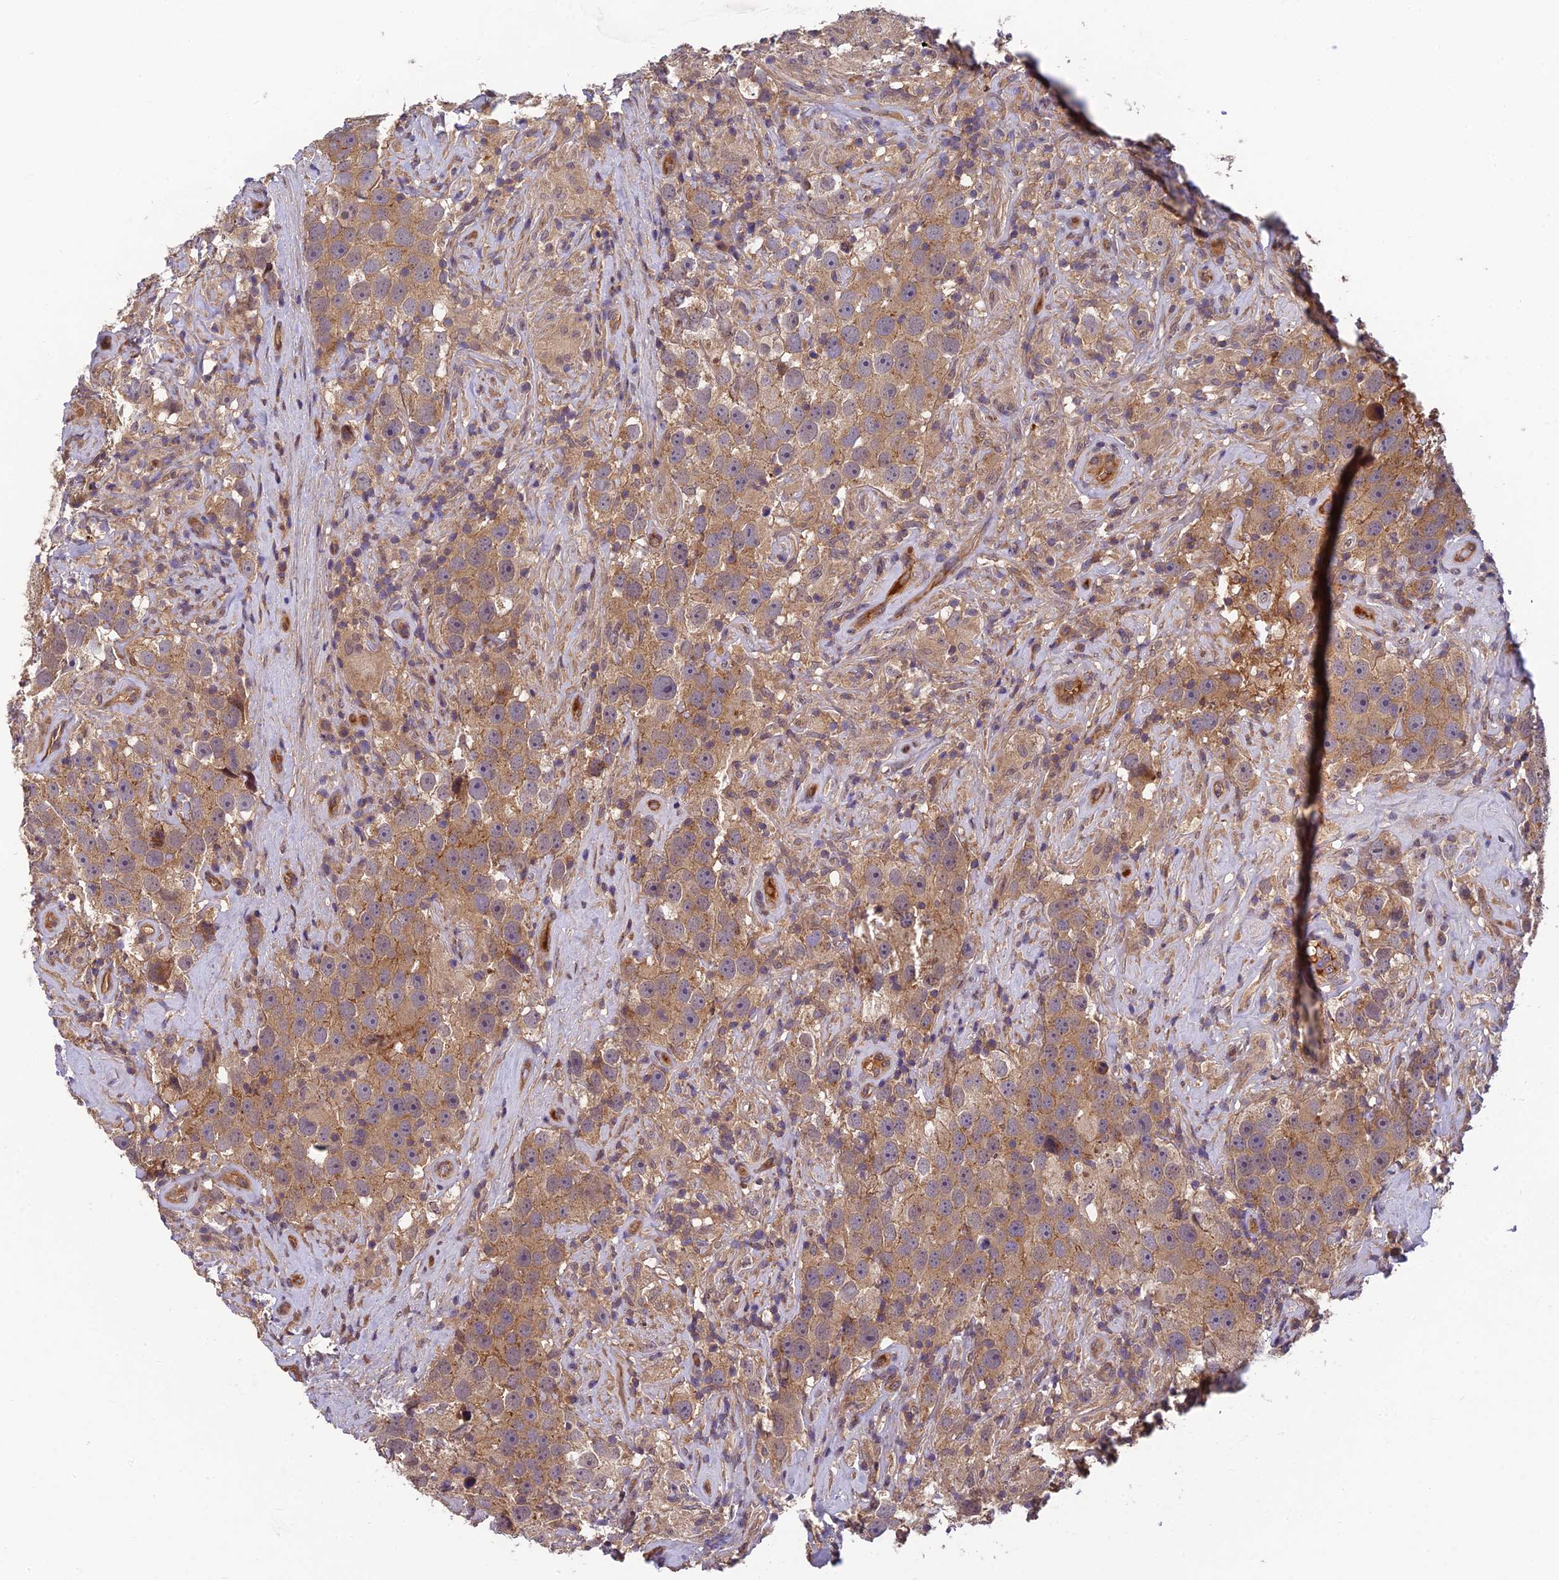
{"staining": {"intensity": "moderate", "quantity": ">75%", "location": "cytoplasmic/membranous"}, "tissue": "testis cancer", "cell_type": "Tumor cells", "image_type": "cancer", "snomed": [{"axis": "morphology", "description": "Seminoma, NOS"}, {"axis": "topography", "description": "Testis"}], "caption": "This is a photomicrograph of IHC staining of testis seminoma, which shows moderate expression in the cytoplasmic/membranous of tumor cells.", "gene": "PIKFYVE", "patient": {"sex": "male", "age": 49}}